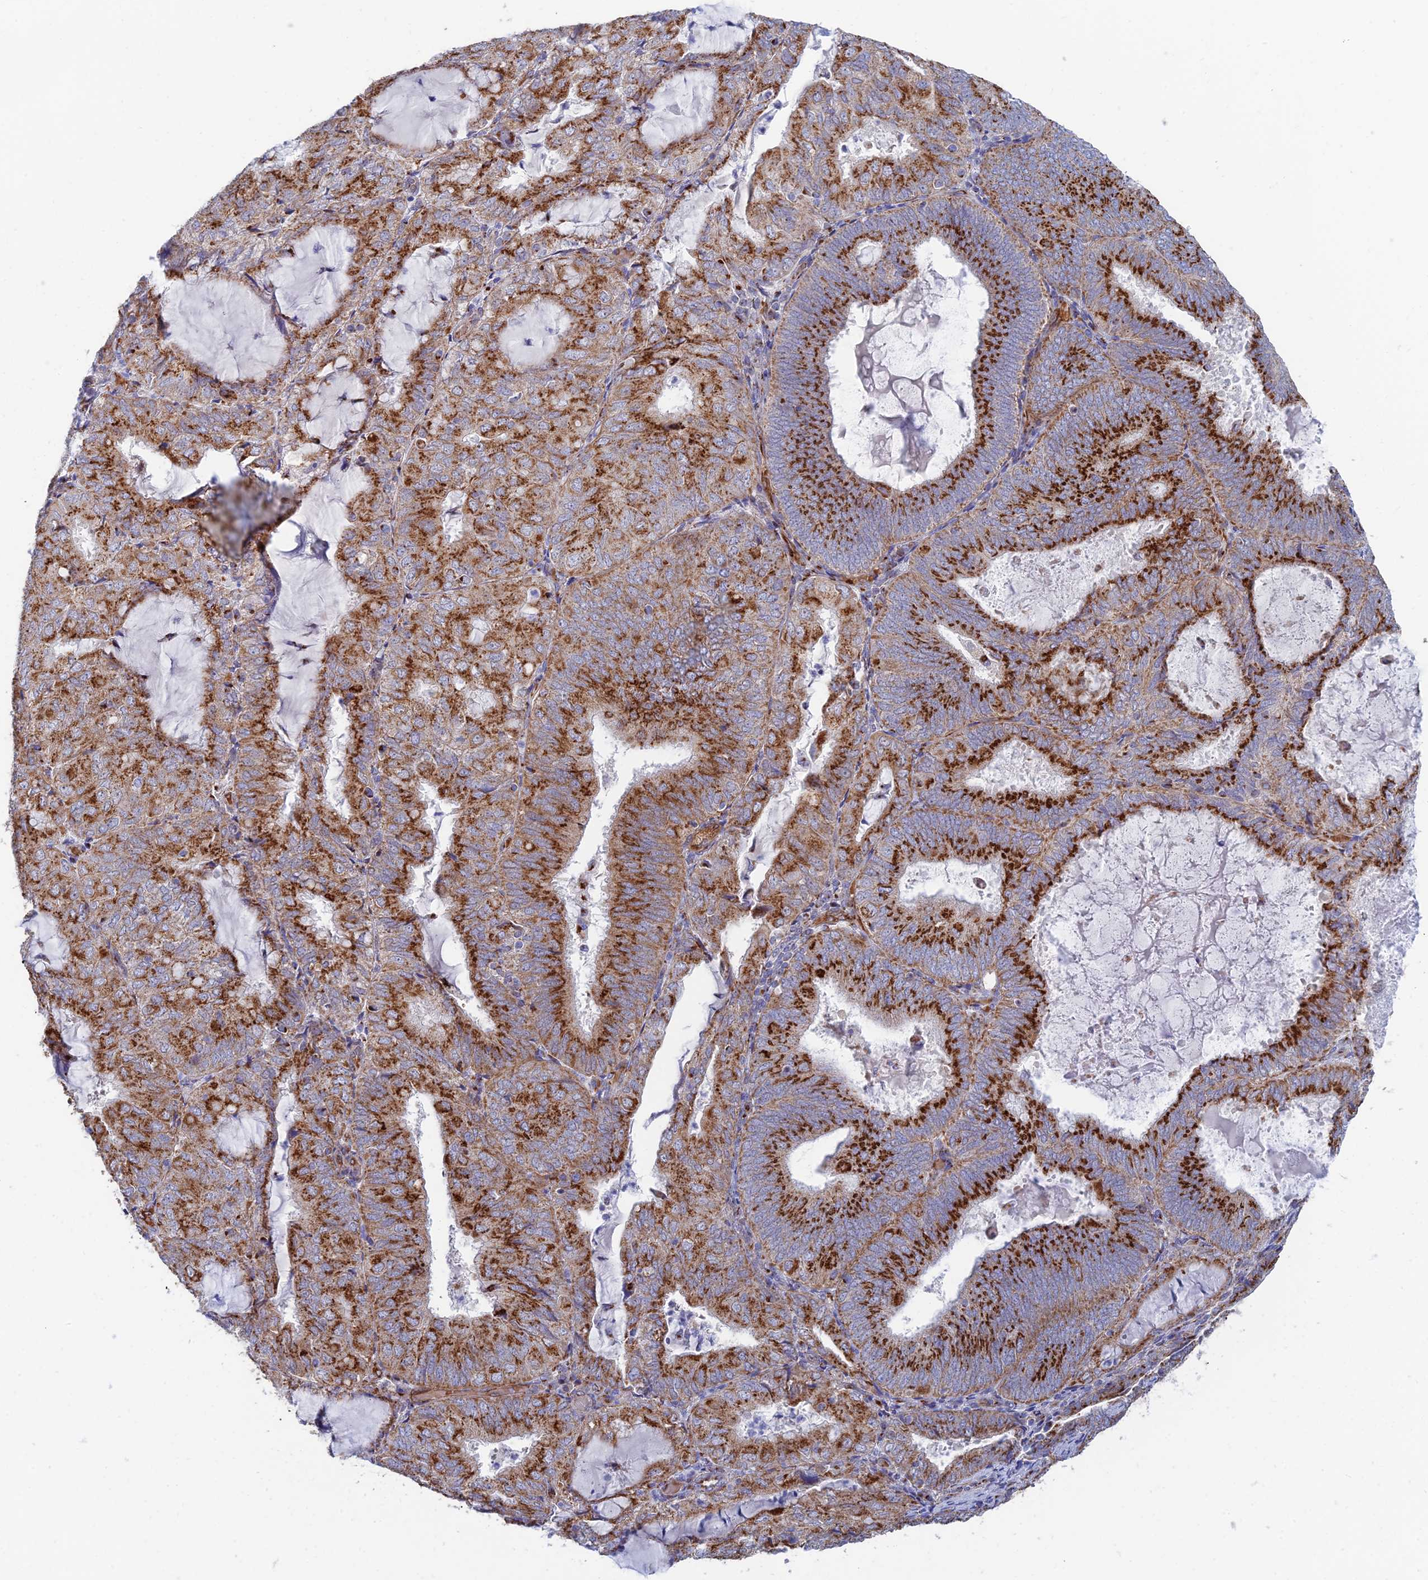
{"staining": {"intensity": "strong", "quantity": ">75%", "location": "cytoplasmic/membranous"}, "tissue": "endometrial cancer", "cell_type": "Tumor cells", "image_type": "cancer", "snomed": [{"axis": "morphology", "description": "Adenocarcinoma, NOS"}, {"axis": "topography", "description": "Endometrium"}], "caption": "The photomicrograph exhibits a brown stain indicating the presence of a protein in the cytoplasmic/membranous of tumor cells in endometrial cancer (adenocarcinoma). The protein of interest is shown in brown color, while the nuclei are stained blue.", "gene": "HS2ST1", "patient": {"sex": "female", "age": 81}}